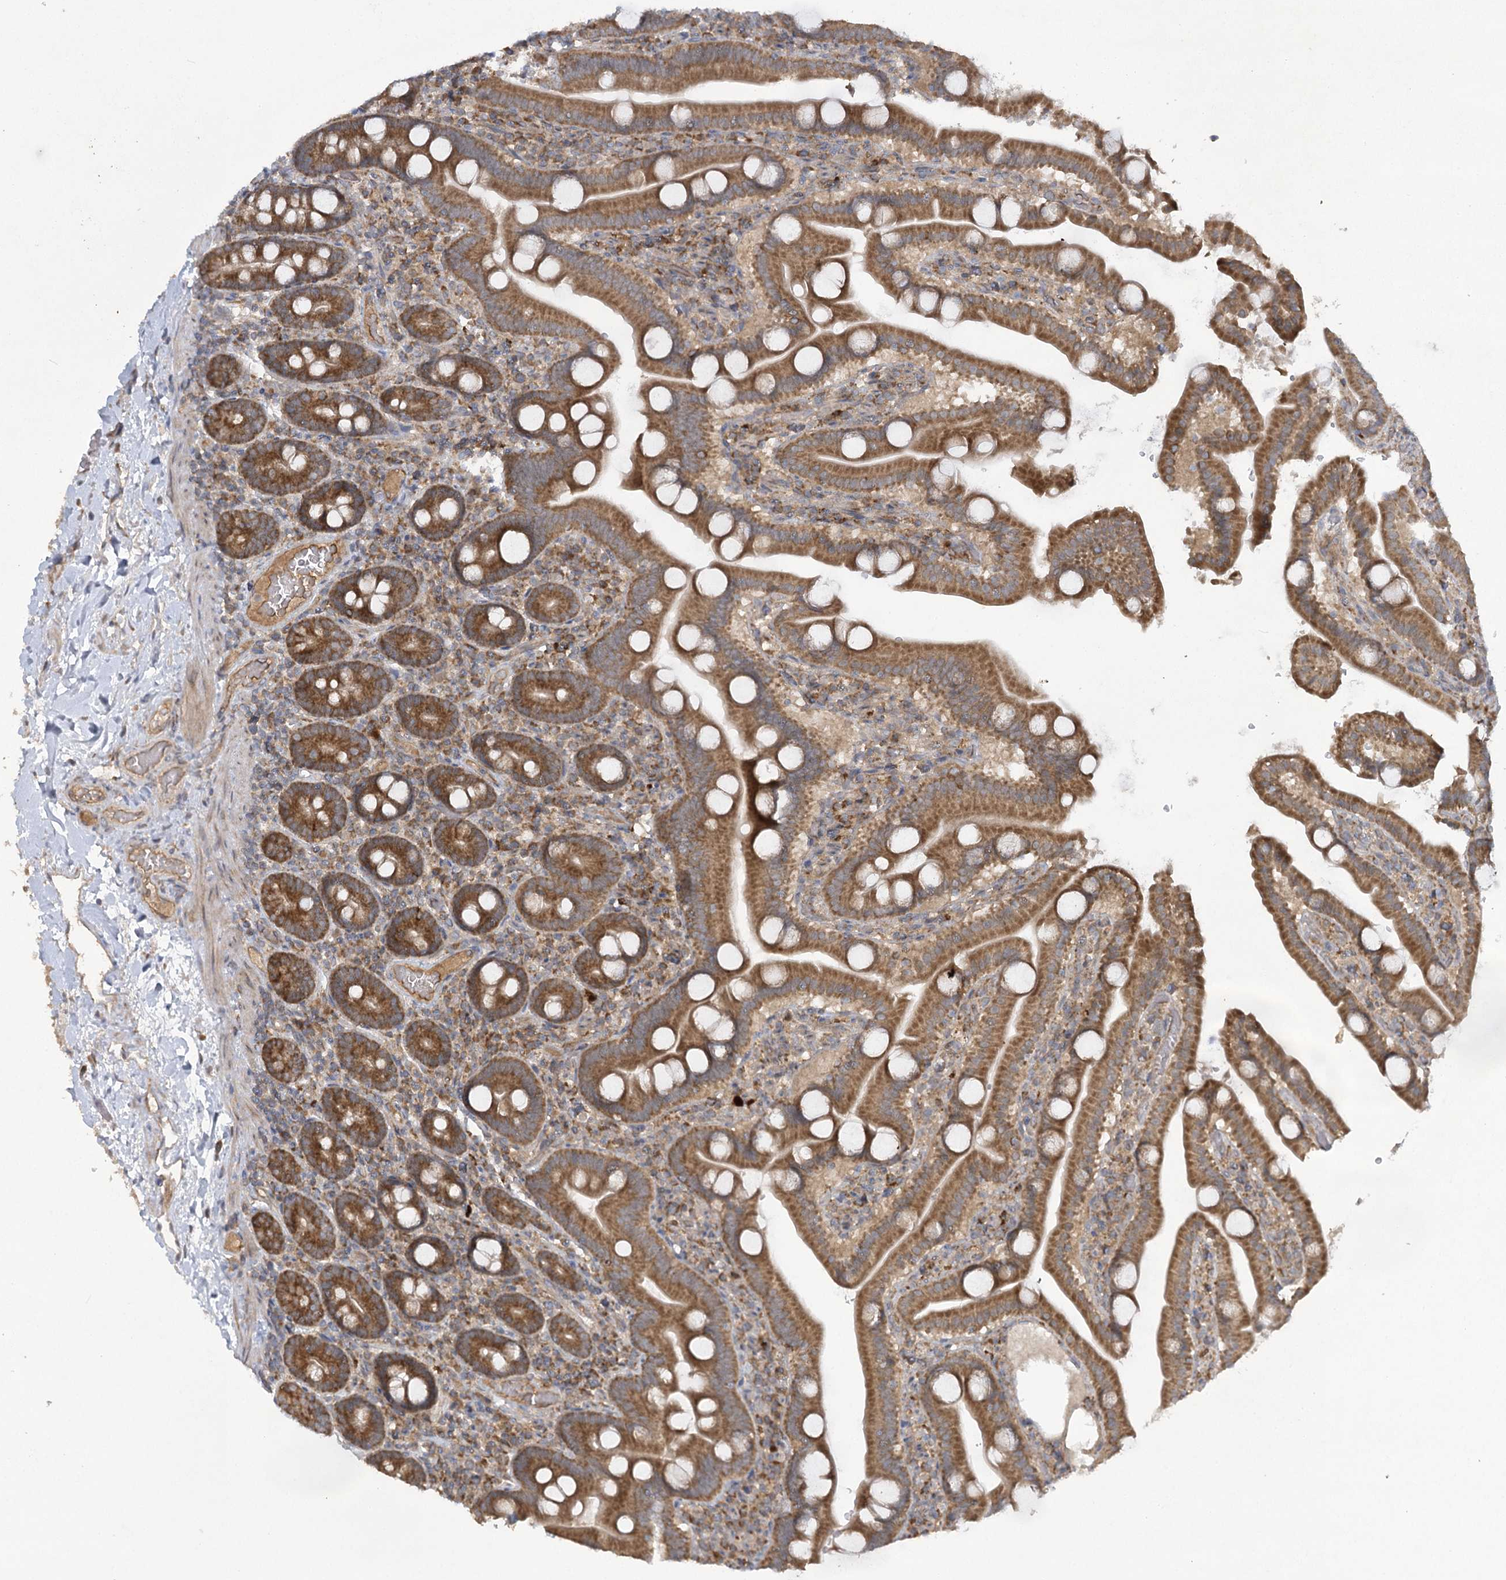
{"staining": {"intensity": "moderate", "quantity": ">75%", "location": "cytoplasmic/membranous"}, "tissue": "duodenum", "cell_type": "Glandular cells", "image_type": "normal", "snomed": [{"axis": "morphology", "description": "Normal tissue, NOS"}, {"axis": "topography", "description": "Duodenum"}], "caption": "Immunohistochemical staining of benign human duodenum shows >75% levels of moderate cytoplasmic/membranous protein positivity in approximately >75% of glandular cells. Nuclei are stained in blue.", "gene": "TRAF3IP1", "patient": {"sex": "male", "age": 55}}